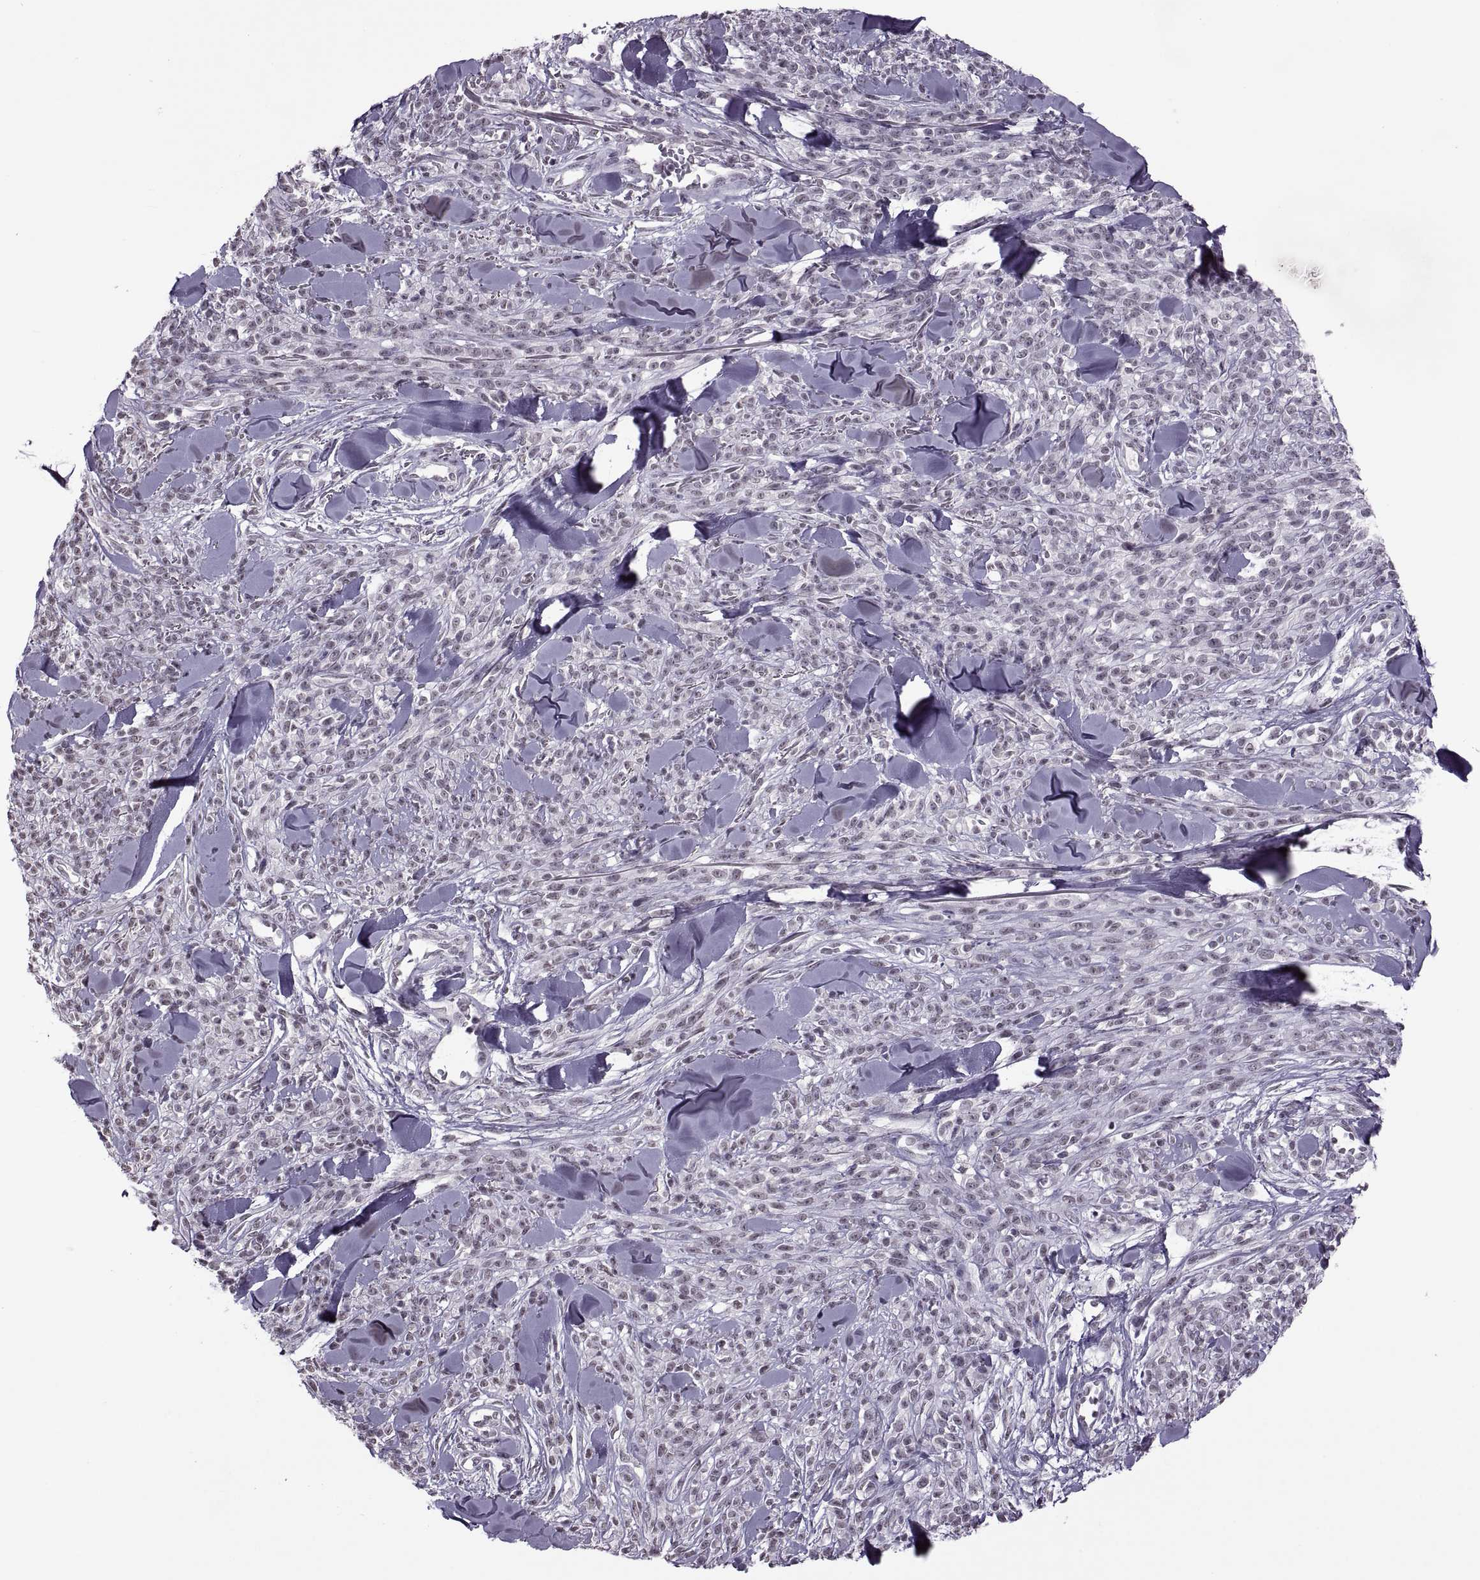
{"staining": {"intensity": "negative", "quantity": "none", "location": "none"}, "tissue": "melanoma", "cell_type": "Tumor cells", "image_type": "cancer", "snomed": [{"axis": "morphology", "description": "Malignant melanoma, NOS"}, {"axis": "topography", "description": "Skin"}, {"axis": "topography", "description": "Skin of trunk"}], "caption": "The histopathology image displays no significant expression in tumor cells of malignant melanoma.", "gene": "OTP", "patient": {"sex": "male", "age": 74}}